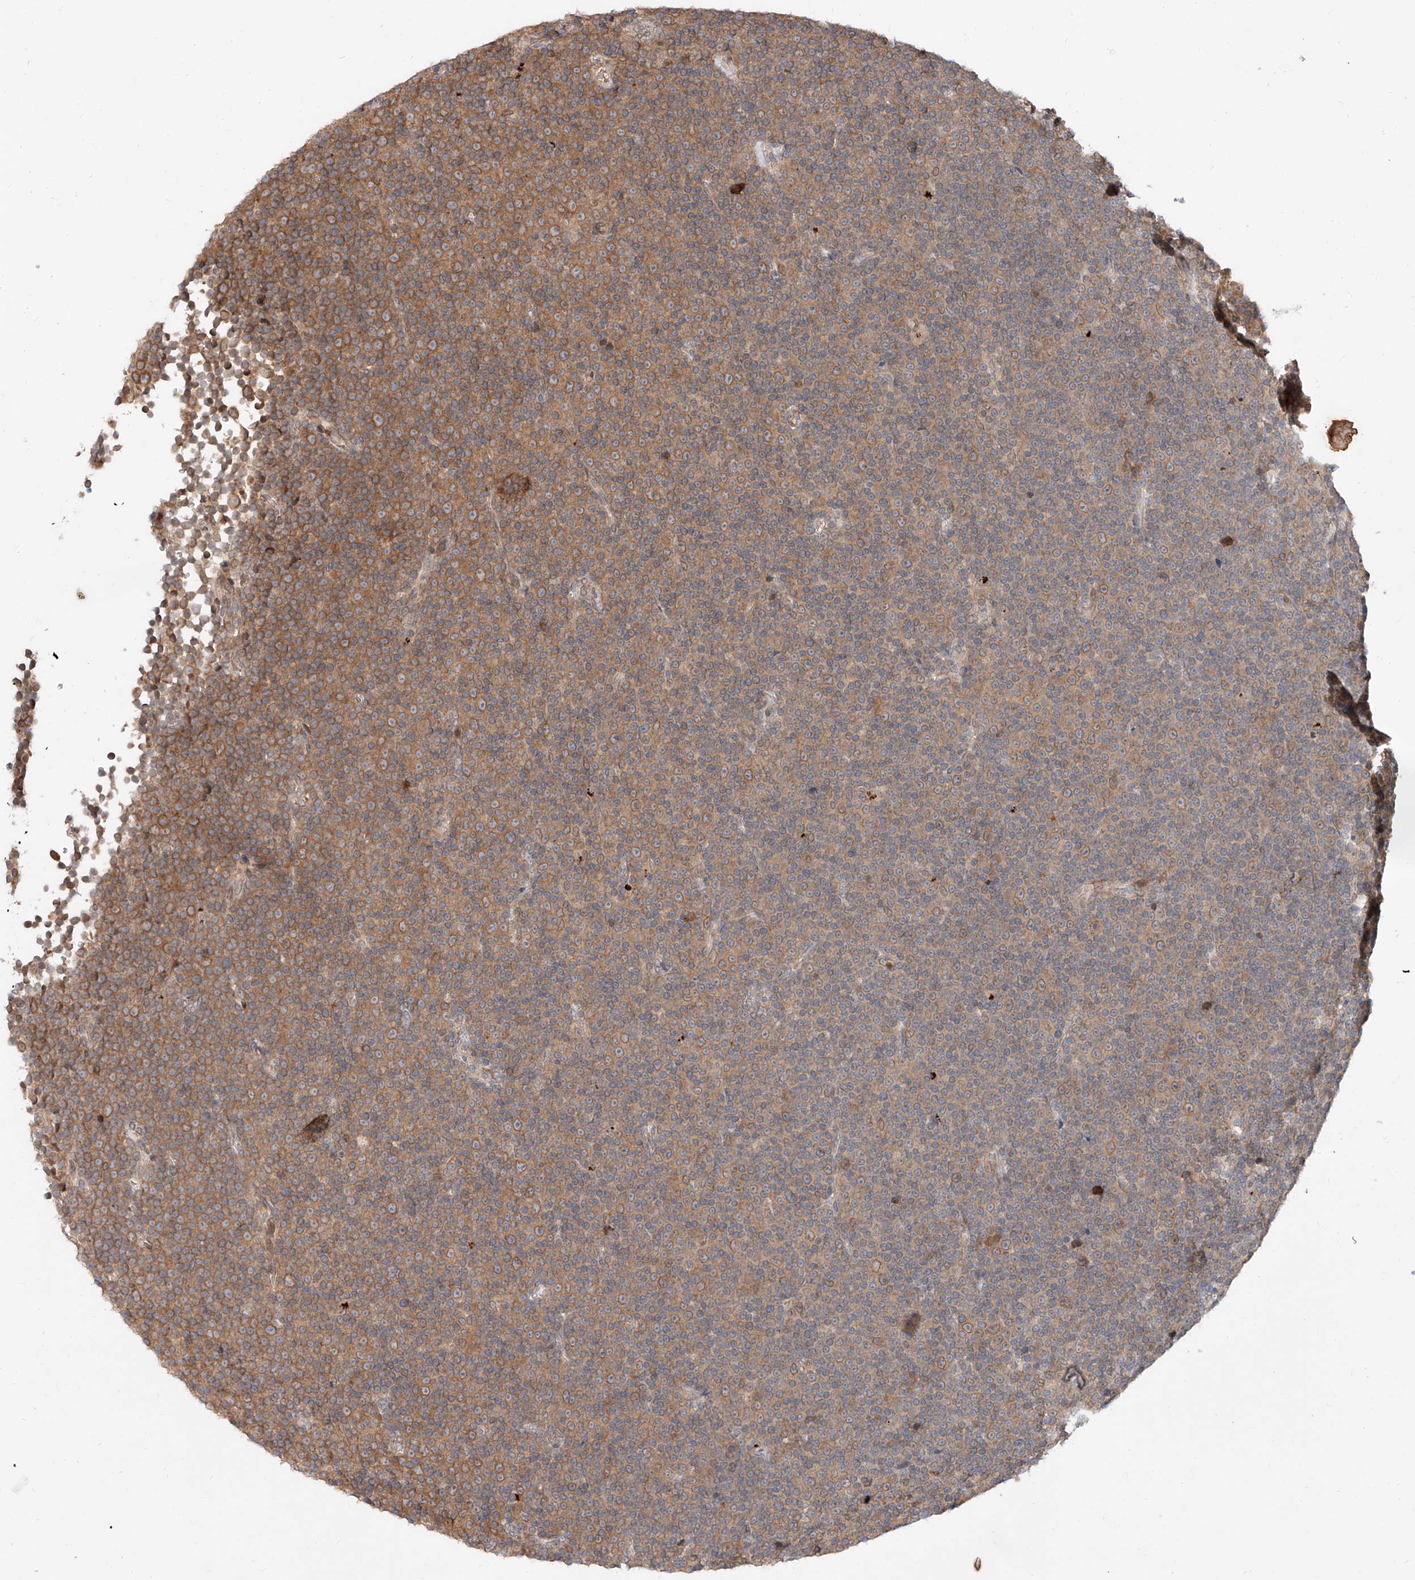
{"staining": {"intensity": "moderate", "quantity": ">75%", "location": "cytoplasmic/membranous"}, "tissue": "lymphoma", "cell_type": "Tumor cells", "image_type": "cancer", "snomed": [{"axis": "morphology", "description": "Malignant lymphoma, non-Hodgkin's type, Low grade"}, {"axis": "topography", "description": "Lymph node"}], "caption": "An IHC histopathology image of tumor tissue is shown. Protein staining in brown labels moderate cytoplasmic/membranous positivity in low-grade malignant lymphoma, non-Hodgkin's type within tumor cells. Immunohistochemistry (ihc) stains the protein in brown and the nuclei are stained blue.", "gene": "DIRAS3", "patient": {"sex": "female", "age": 67}}